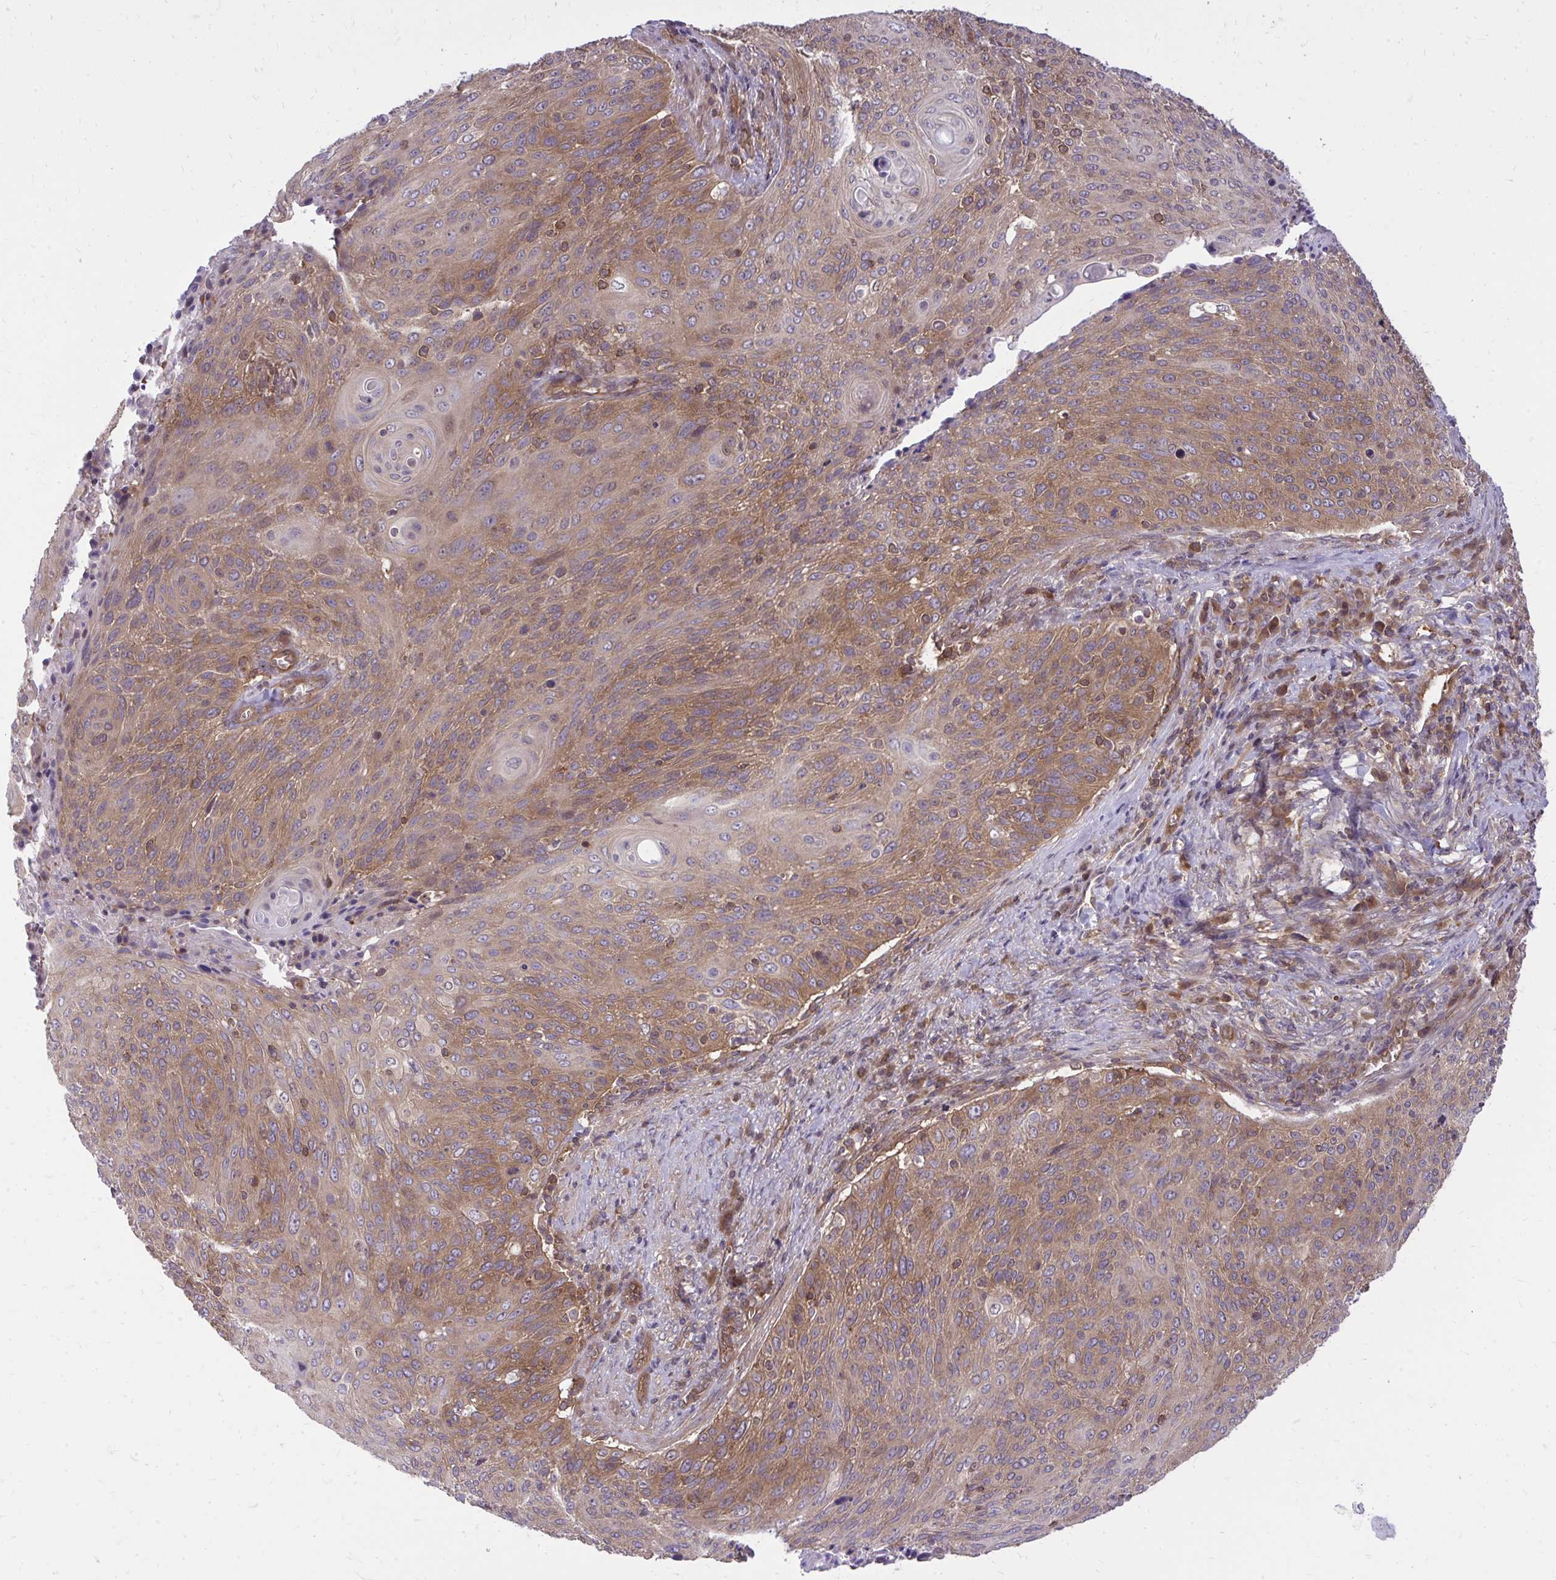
{"staining": {"intensity": "moderate", "quantity": ">75%", "location": "cytoplasmic/membranous"}, "tissue": "cervical cancer", "cell_type": "Tumor cells", "image_type": "cancer", "snomed": [{"axis": "morphology", "description": "Squamous cell carcinoma, NOS"}, {"axis": "topography", "description": "Cervix"}], "caption": "Approximately >75% of tumor cells in human cervical squamous cell carcinoma demonstrate moderate cytoplasmic/membranous protein expression as visualized by brown immunohistochemical staining.", "gene": "PPP5C", "patient": {"sex": "female", "age": 31}}